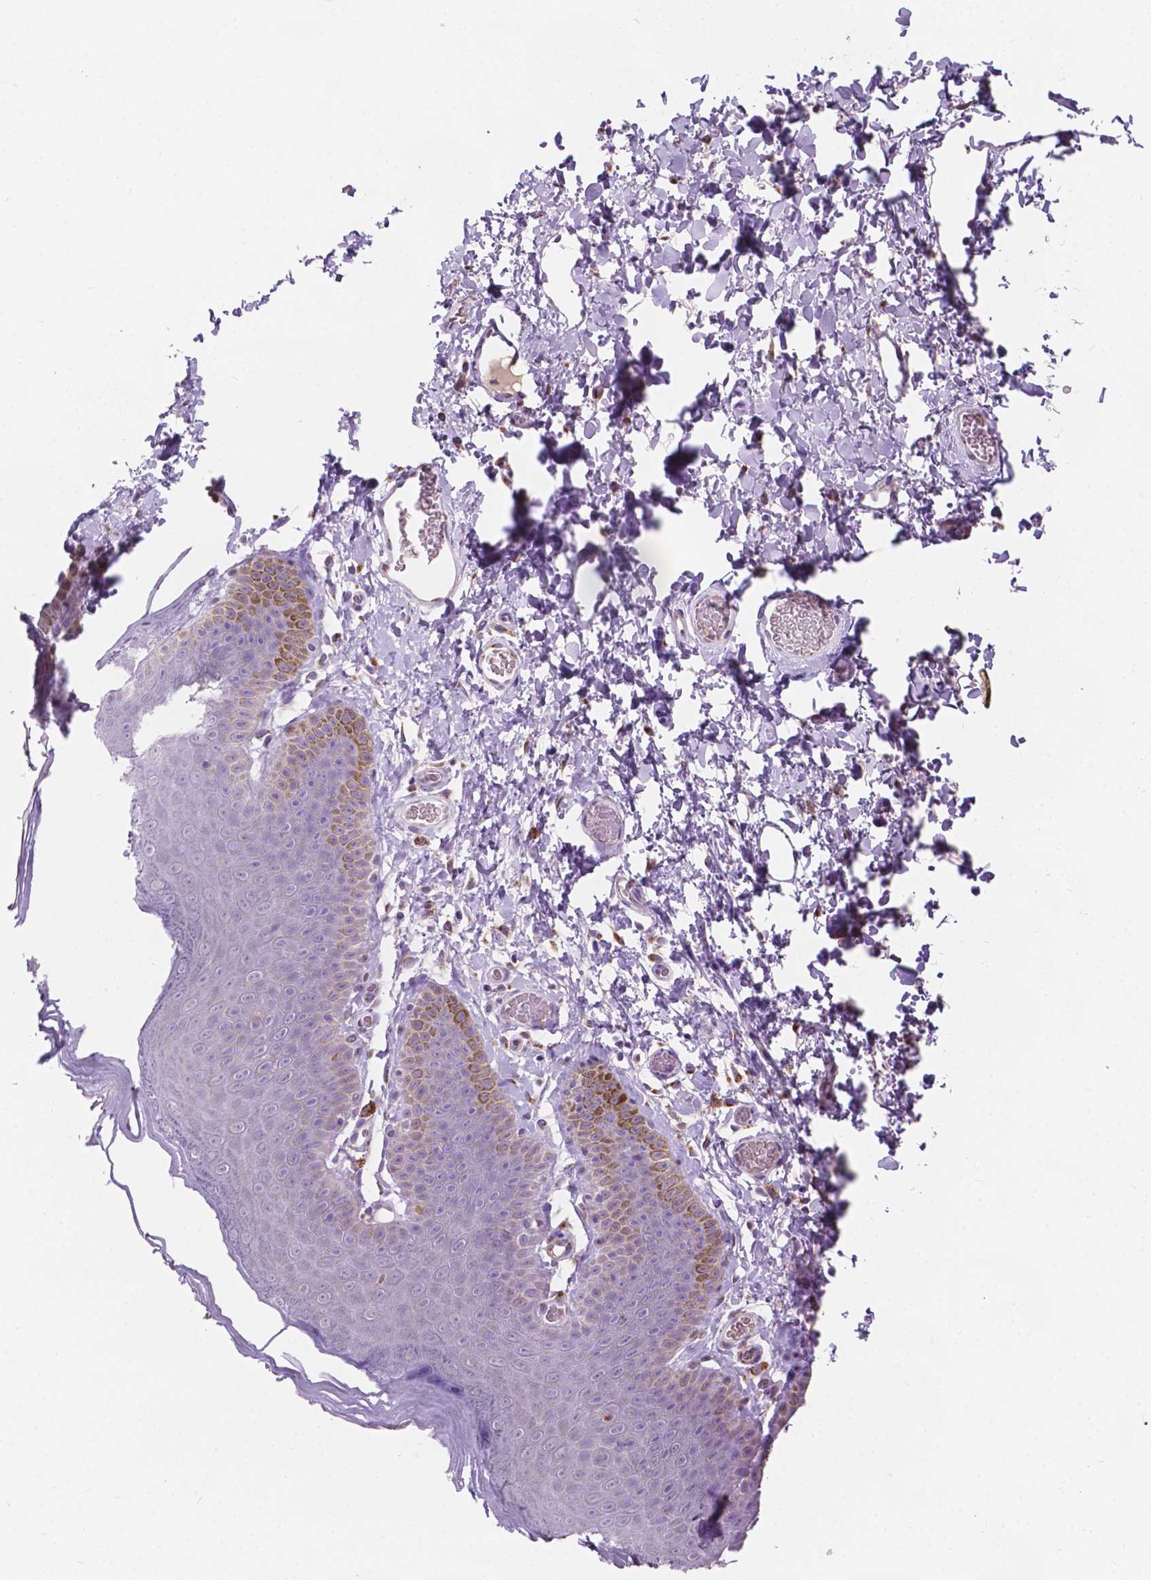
{"staining": {"intensity": "weak", "quantity": "<25%", "location": "cytoplasmic/membranous"}, "tissue": "skin", "cell_type": "Epidermal cells", "image_type": "normal", "snomed": [{"axis": "morphology", "description": "Normal tissue, NOS"}, {"axis": "topography", "description": "Anal"}], "caption": "This histopathology image is of normal skin stained with immunohistochemistry (IHC) to label a protein in brown with the nuclei are counter-stained blue. There is no expression in epidermal cells.", "gene": "IREB2", "patient": {"sex": "male", "age": 53}}